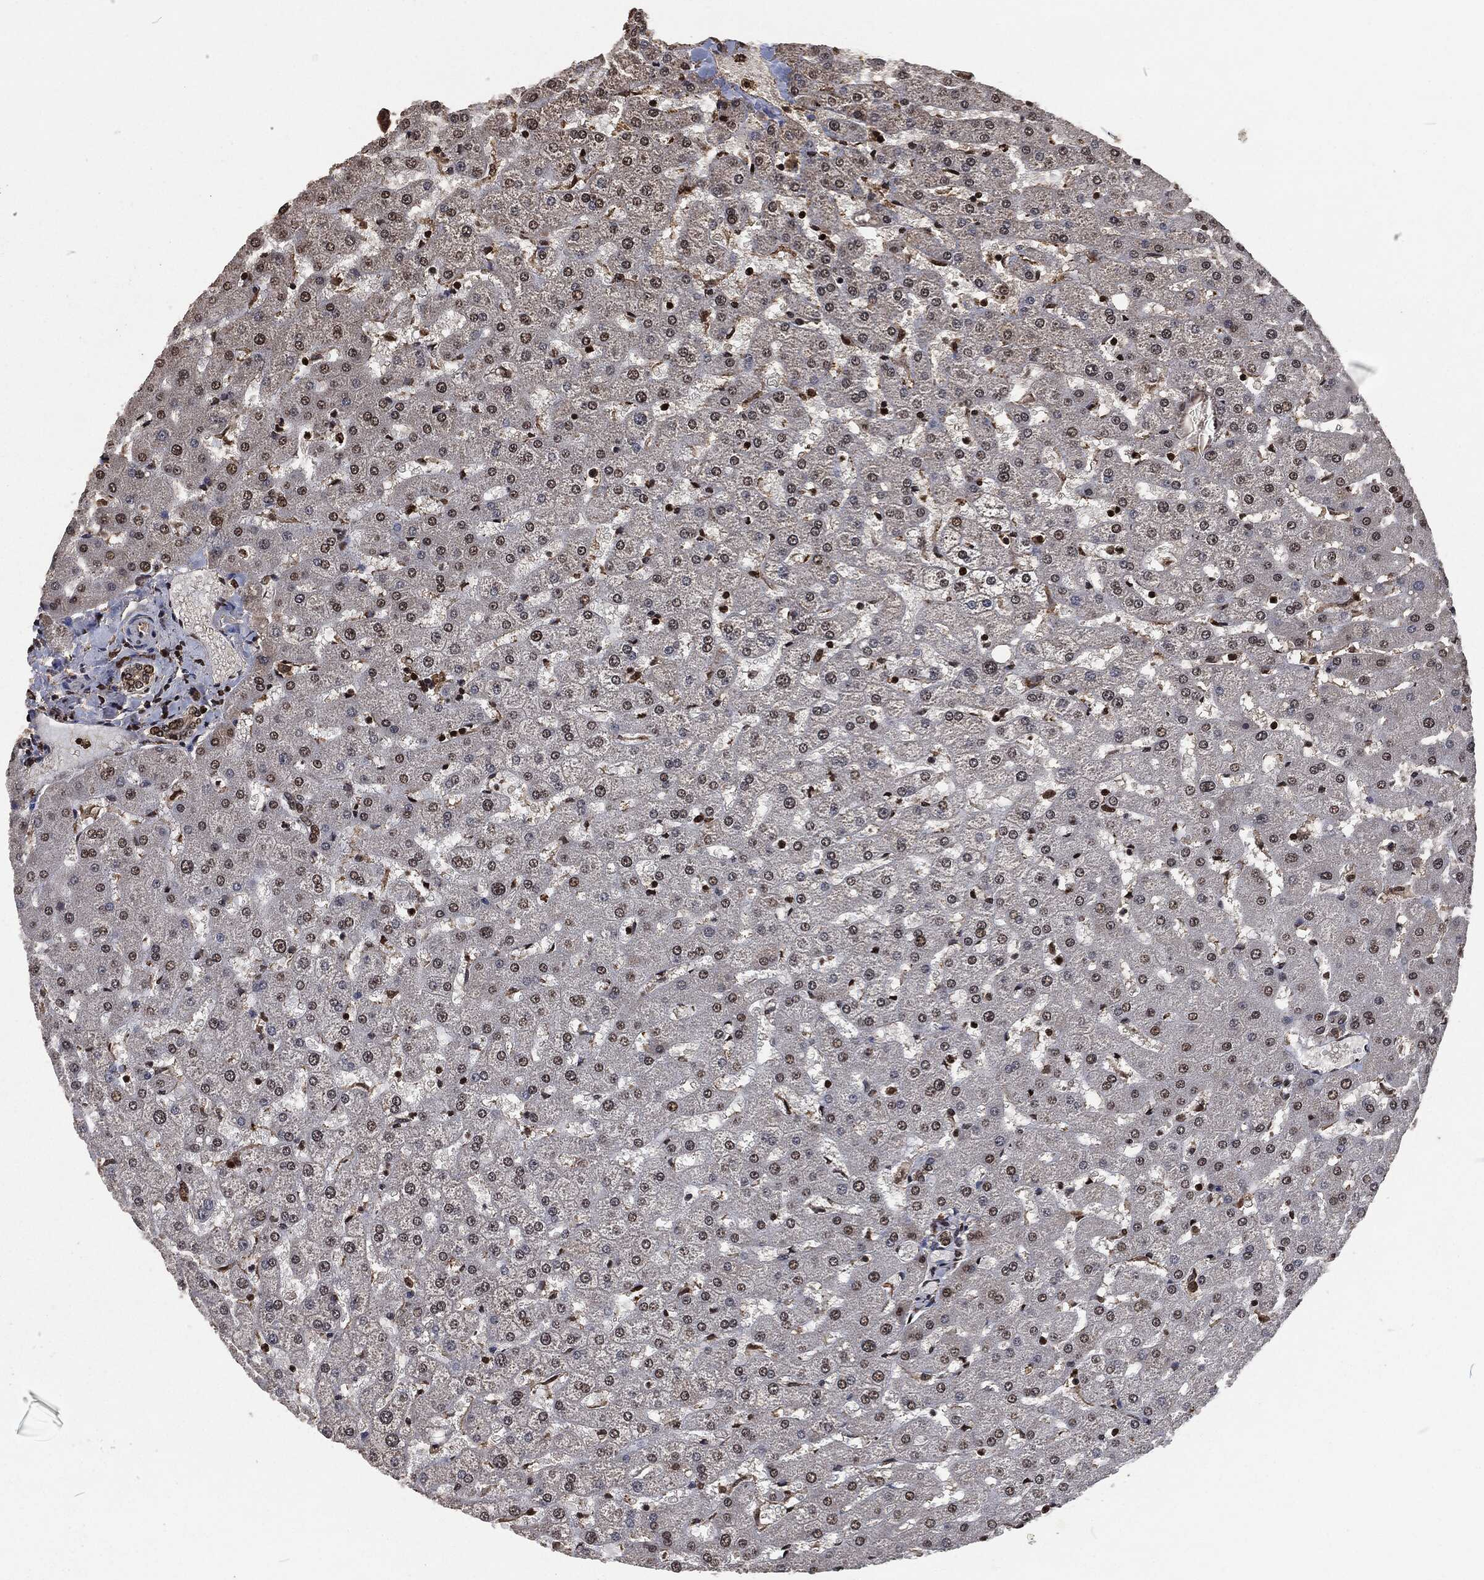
{"staining": {"intensity": "moderate", "quantity": ">75%", "location": "nuclear"}, "tissue": "liver", "cell_type": "Cholangiocytes", "image_type": "normal", "snomed": [{"axis": "morphology", "description": "Normal tissue, NOS"}, {"axis": "topography", "description": "Liver"}], "caption": "IHC histopathology image of normal liver: liver stained using immunohistochemistry reveals medium levels of moderate protein expression localized specifically in the nuclear of cholangiocytes, appearing as a nuclear brown color.", "gene": "SNAI1", "patient": {"sex": "female", "age": 50}}